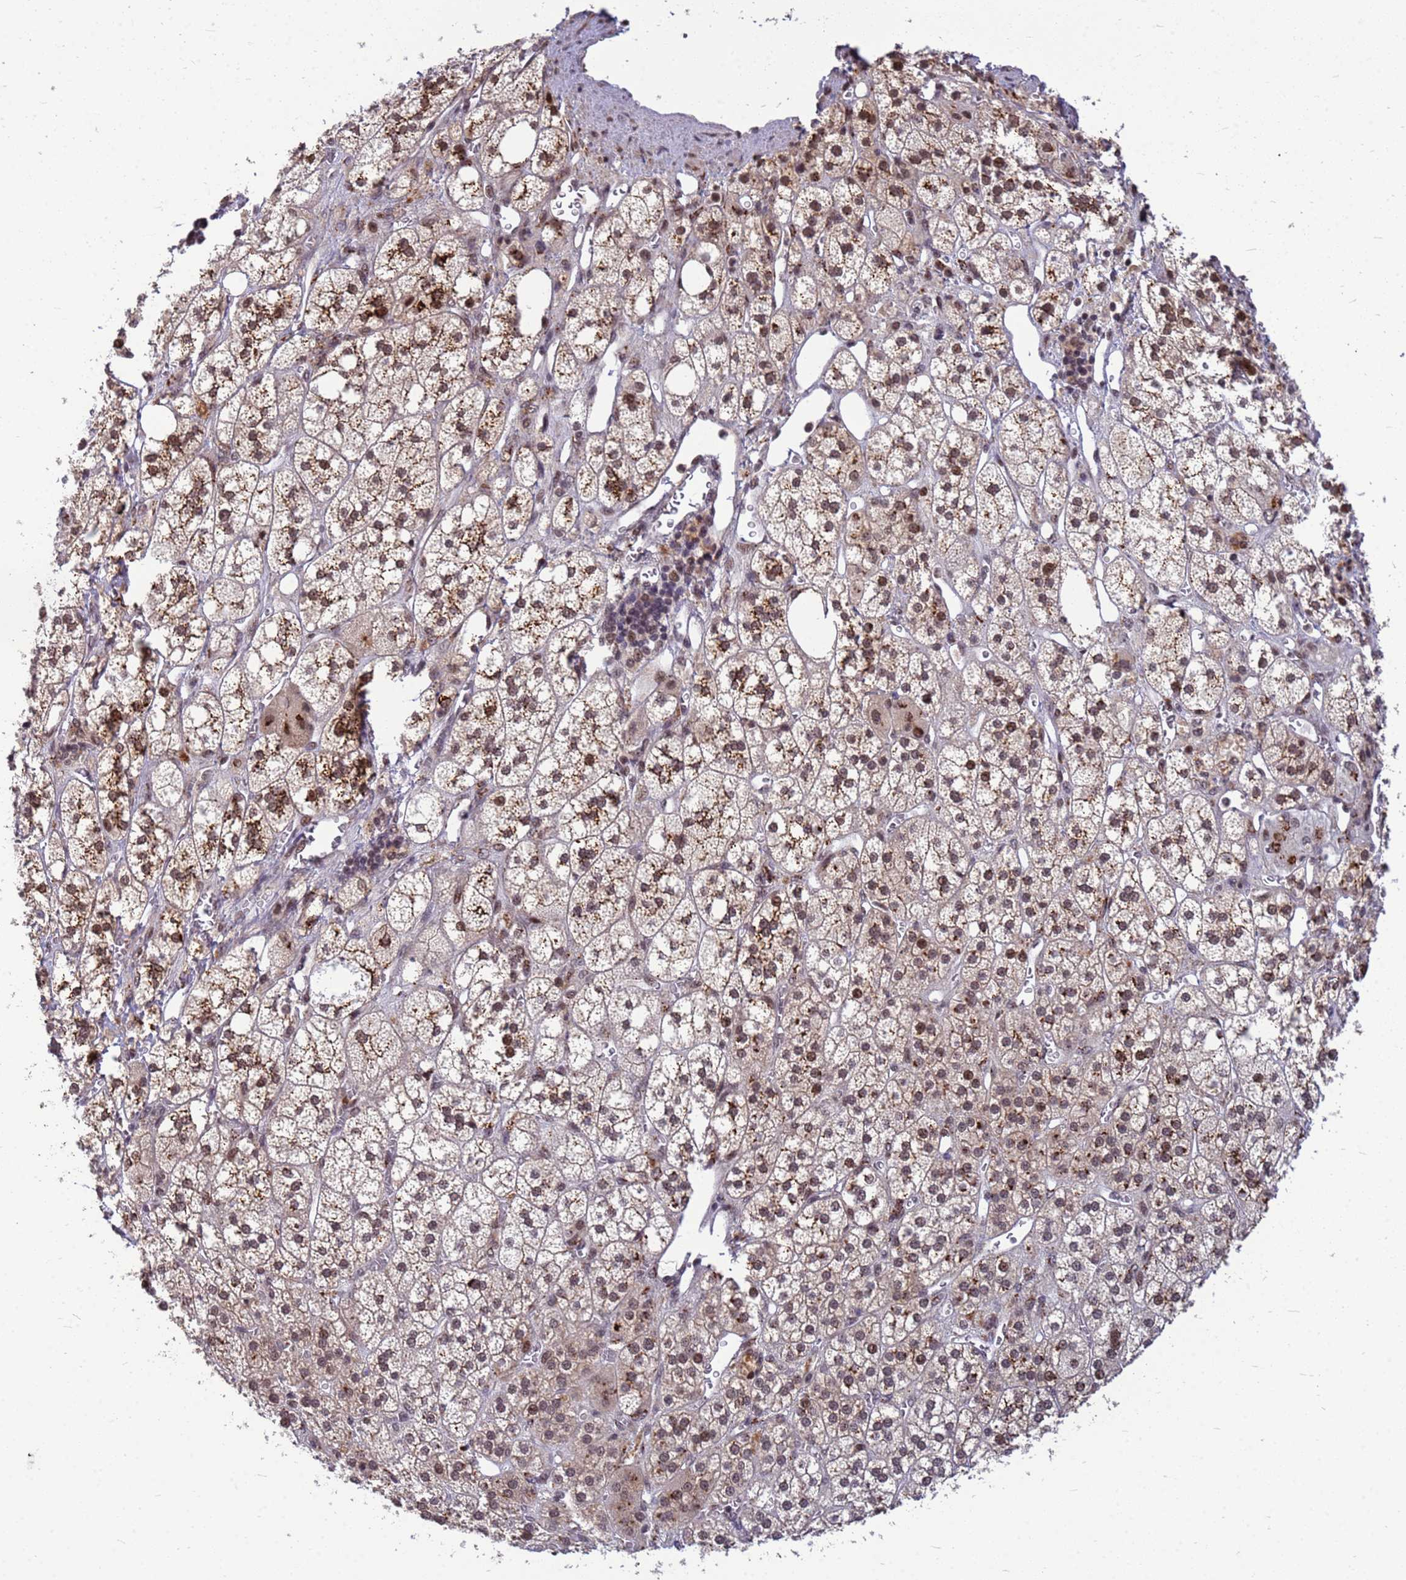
{"staining": {"intensity": "strong", "quantity": ">75%", "location": "cytoplasmic/membranous,nuclear"}, "tissue": "adrenal gland", "cell_type": "Glandular cells", "image_type": "normal", "snomed": [{"axis": "morphology", "description": "Normal tissue, NOS"}, {"axis": "topography", "description": "Adrenal gland"}], "caption": "Normal adrenal gland shows strong cytoplasmic/membranous,nuclear expression in about >75% of glandular cells, visualized by immunohistochemistry.", "gene": "NCBP2", "patient": {"sex": "male", "age": 61}}